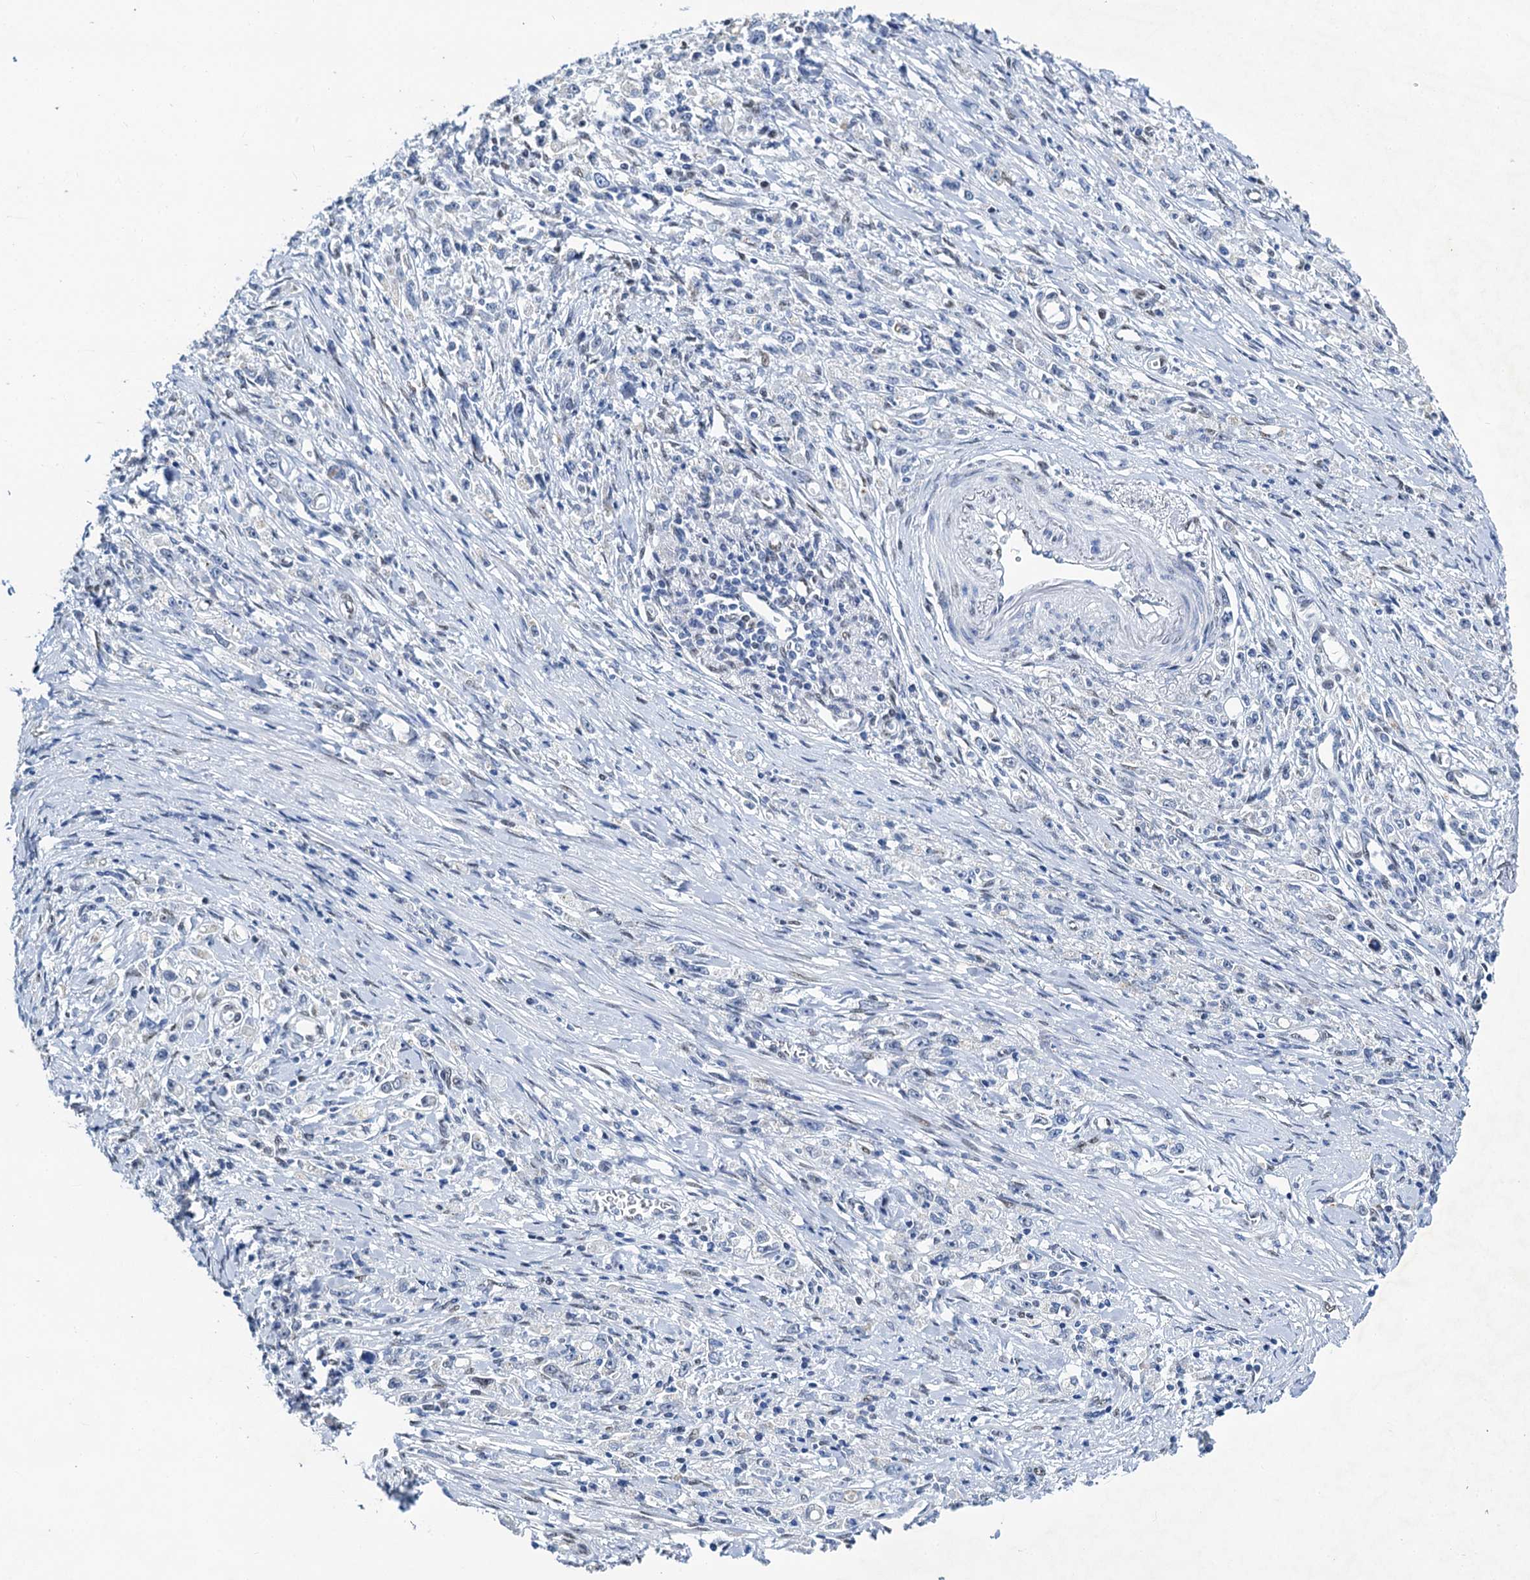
{"staining": {"intensity": "negative", "quantity": "none", "location": "none"}, "tissue": "stomach cancer", "cell_type": "Tumor cells", "image_type": "cancer", "snomed": [{"axis": "morphology", "description": "Adenocarcinoma, NOS"}, {"axis": "topography", "description": "Stomach"}], "caption": "The photomicrograph exhibits no staining of tumor cells in stomach cancer.", "gene": "SLTM", "patient": {"sex": "female", "age": 59}}